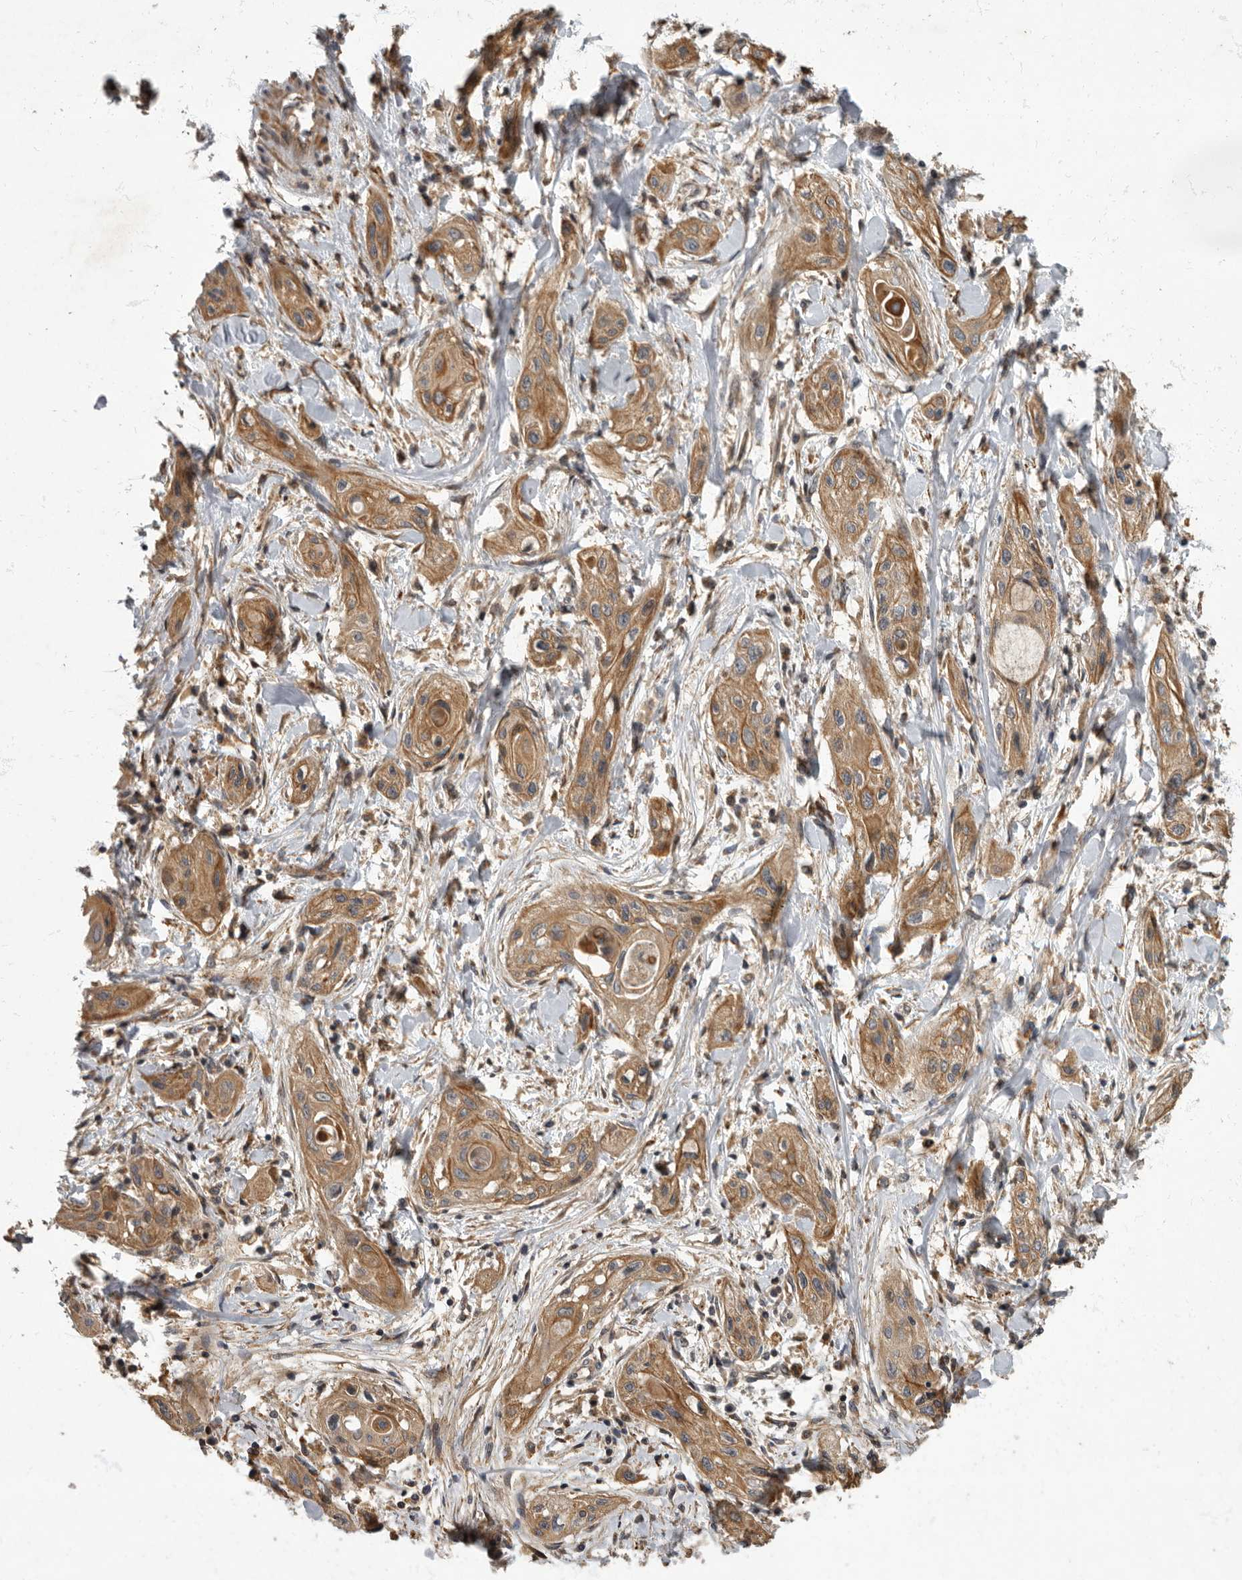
{"staining": {"intensity": "moderate", "quantity": ">75%", "location": "cytoplasmic/membranous"}, "tissue": "lung cancer", "cell_type": "Tumor cells", "image_type": "cancer", "snomed": [{"axis": "morphology", "description": "Squamous cell carcinoma, NOS"}, {"axis": "topography", "description": "Lung"}], "caption": "Protein expression analysis of lung cancer (squamous cell carcinoma) shows moderate cytoplasmic/membranous expression in approximately >75% of tumor cells.", "gene": "IQCK", "patient": {"sex": "female", "age": 47}}